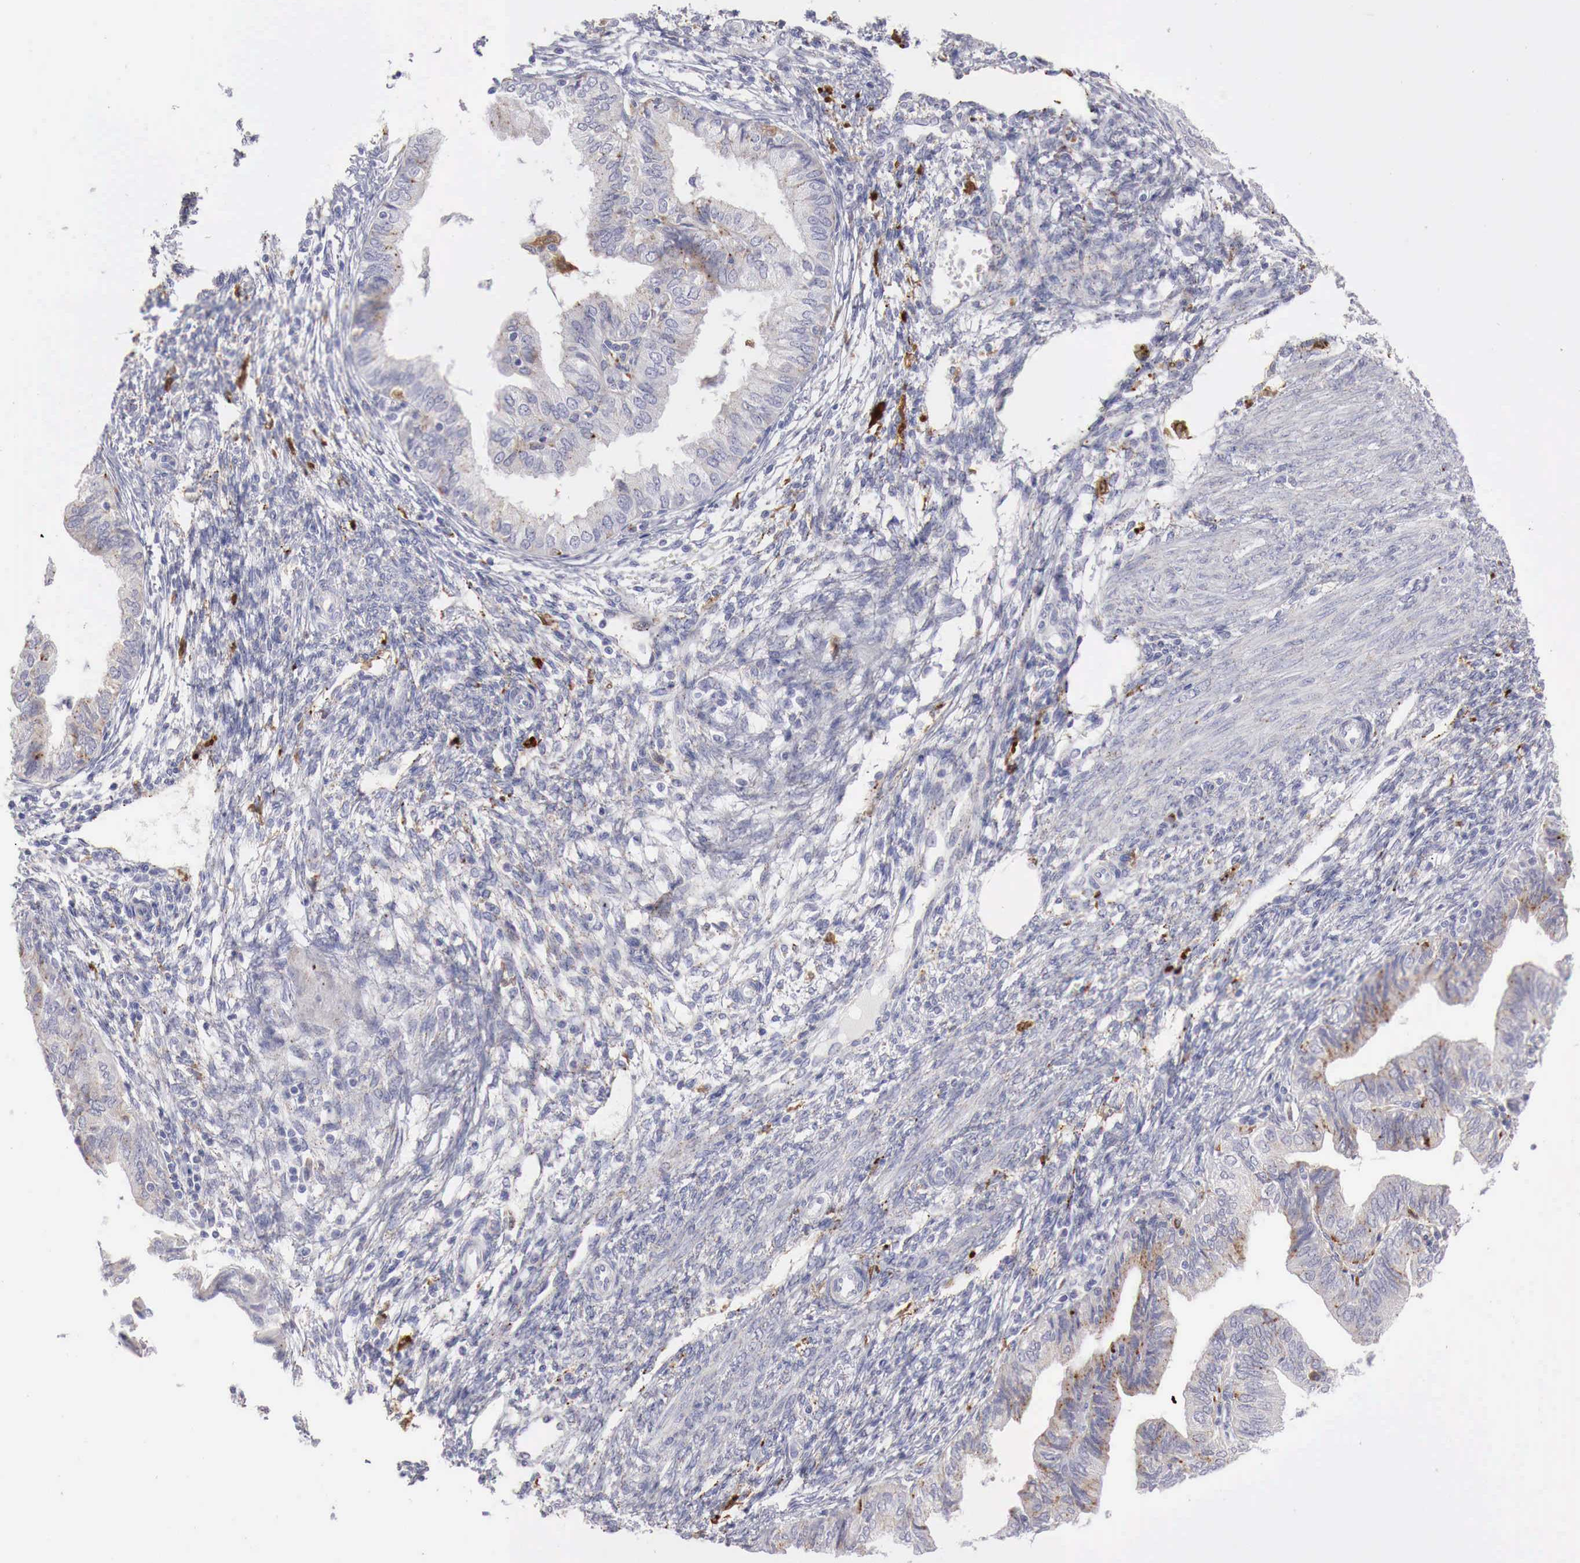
{"staining": {"intensity": "moderate", "quantity": "<25%", "location": "cytoplasmic/membranous"}, "tissue": "endometrial cancer", "cell_type": "Tumor cells", "image_type": "cancer", "snomed": [{"axis": "morphology", "description": "Adenocarcinoma, NOS"}, {"axis": "topography", "description": "Endometrium"}], "caption": "Approximately <25% of tumor cells in human endometrial cancer (adenocarcinoma) reveal moderate cytoplasmic/membranous protein positivity as visualized by brown immunohistochemical staining.", "gene": "GLA", "patient": {"sex": "female", "age": 51}}